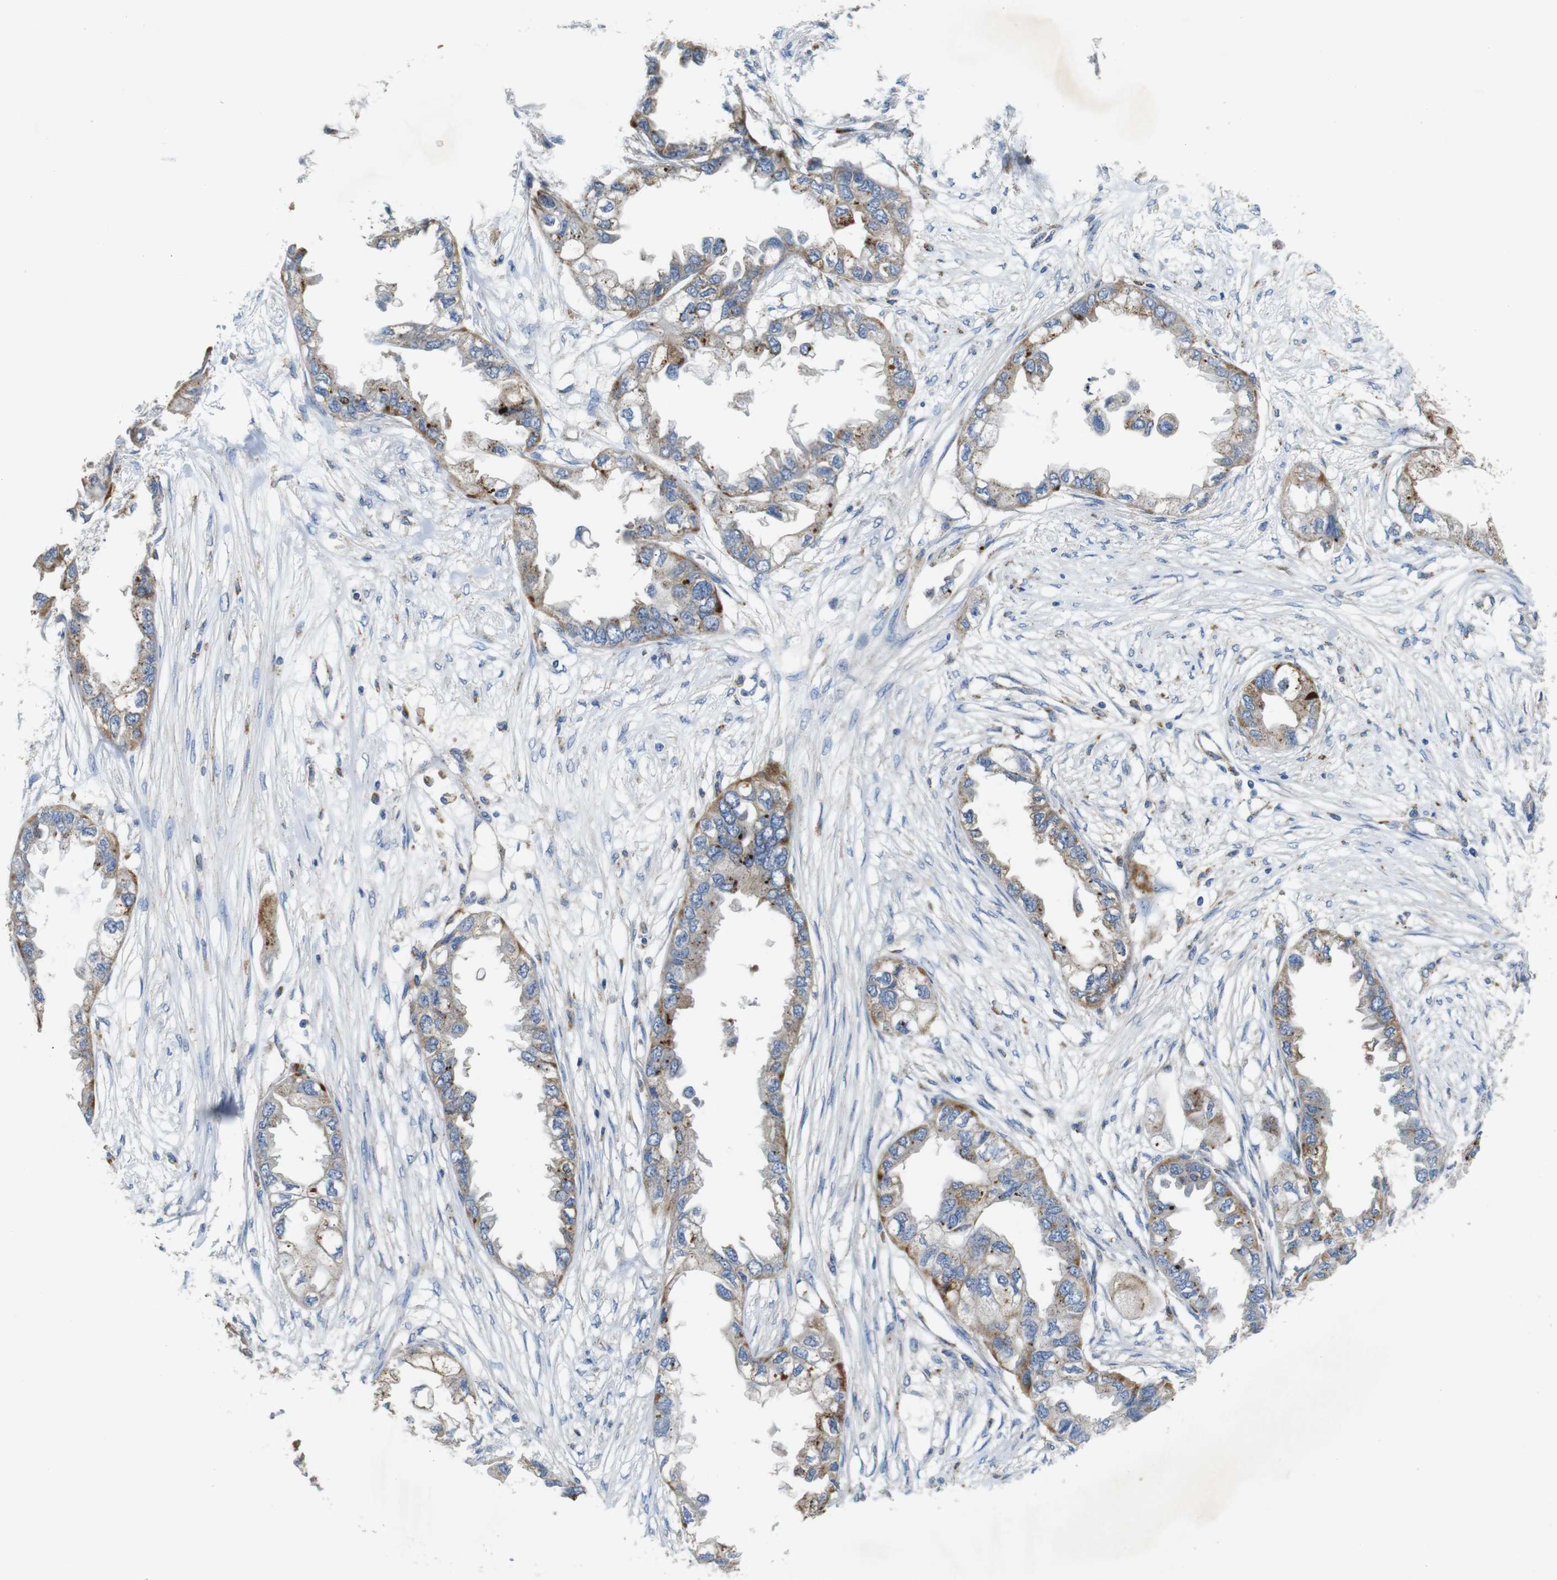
{"staining": {"intensity": "weak", "quantity": "25%-75%", "location": "cytoplasmic/membranous"}, "tissue": "endometrial cancer", "cell_type": "Tumor cells", "image_type": "cancer", "snomed": [{"axis": "morphology", "description": "Adenocarcinoma, NOS"}, {"axis": "topography", "description": "Endometrium"}], "caption": "About 25%-75% of tumor cells in human endometrial cancer exhibit weak cytoplasmic/membranous protein positivity as visualized by brown immunohistochemical staining.", "gene": "NHLRC3", "patient": {"sex": "female", "age": 67}}